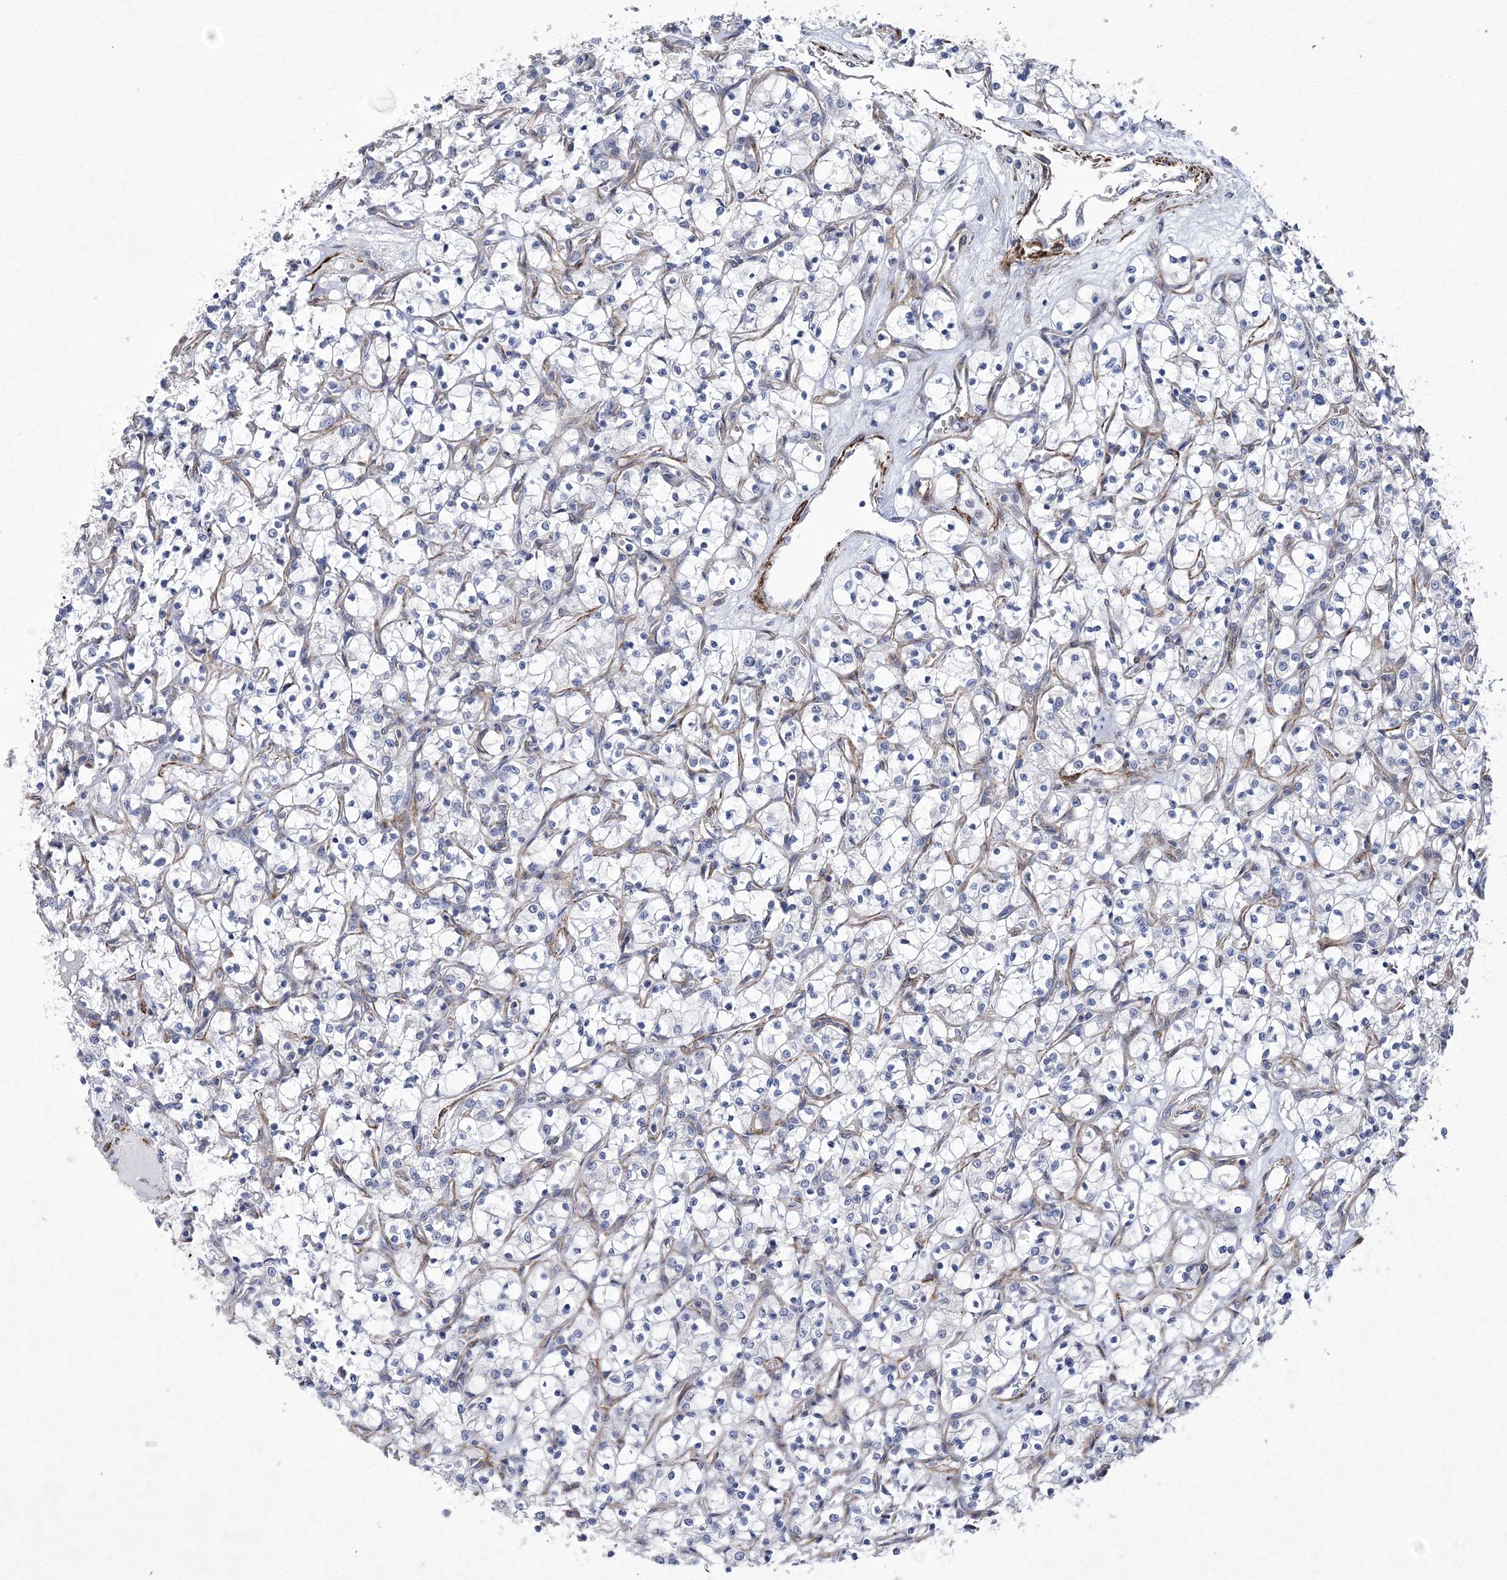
{"staining": {"intensity": "negative", "quantity": "none", "location": "none"}, "tissue": "renal cancer", "cell_type": "Tumor cells", "image_type": "cancer", "snomed": [{"axis": "morphology", "description": "Adenocarcinoma, NOS"}, {"axis": "topography", "description": "Kidney"}], "caption": "Renal cancer (adenocarcinoma) stained for a protein using immunohistochemistry exhibits no positivity tumor cells.", "gene": "ARSJ", "patient": {"sex": "female", "age": 69}}